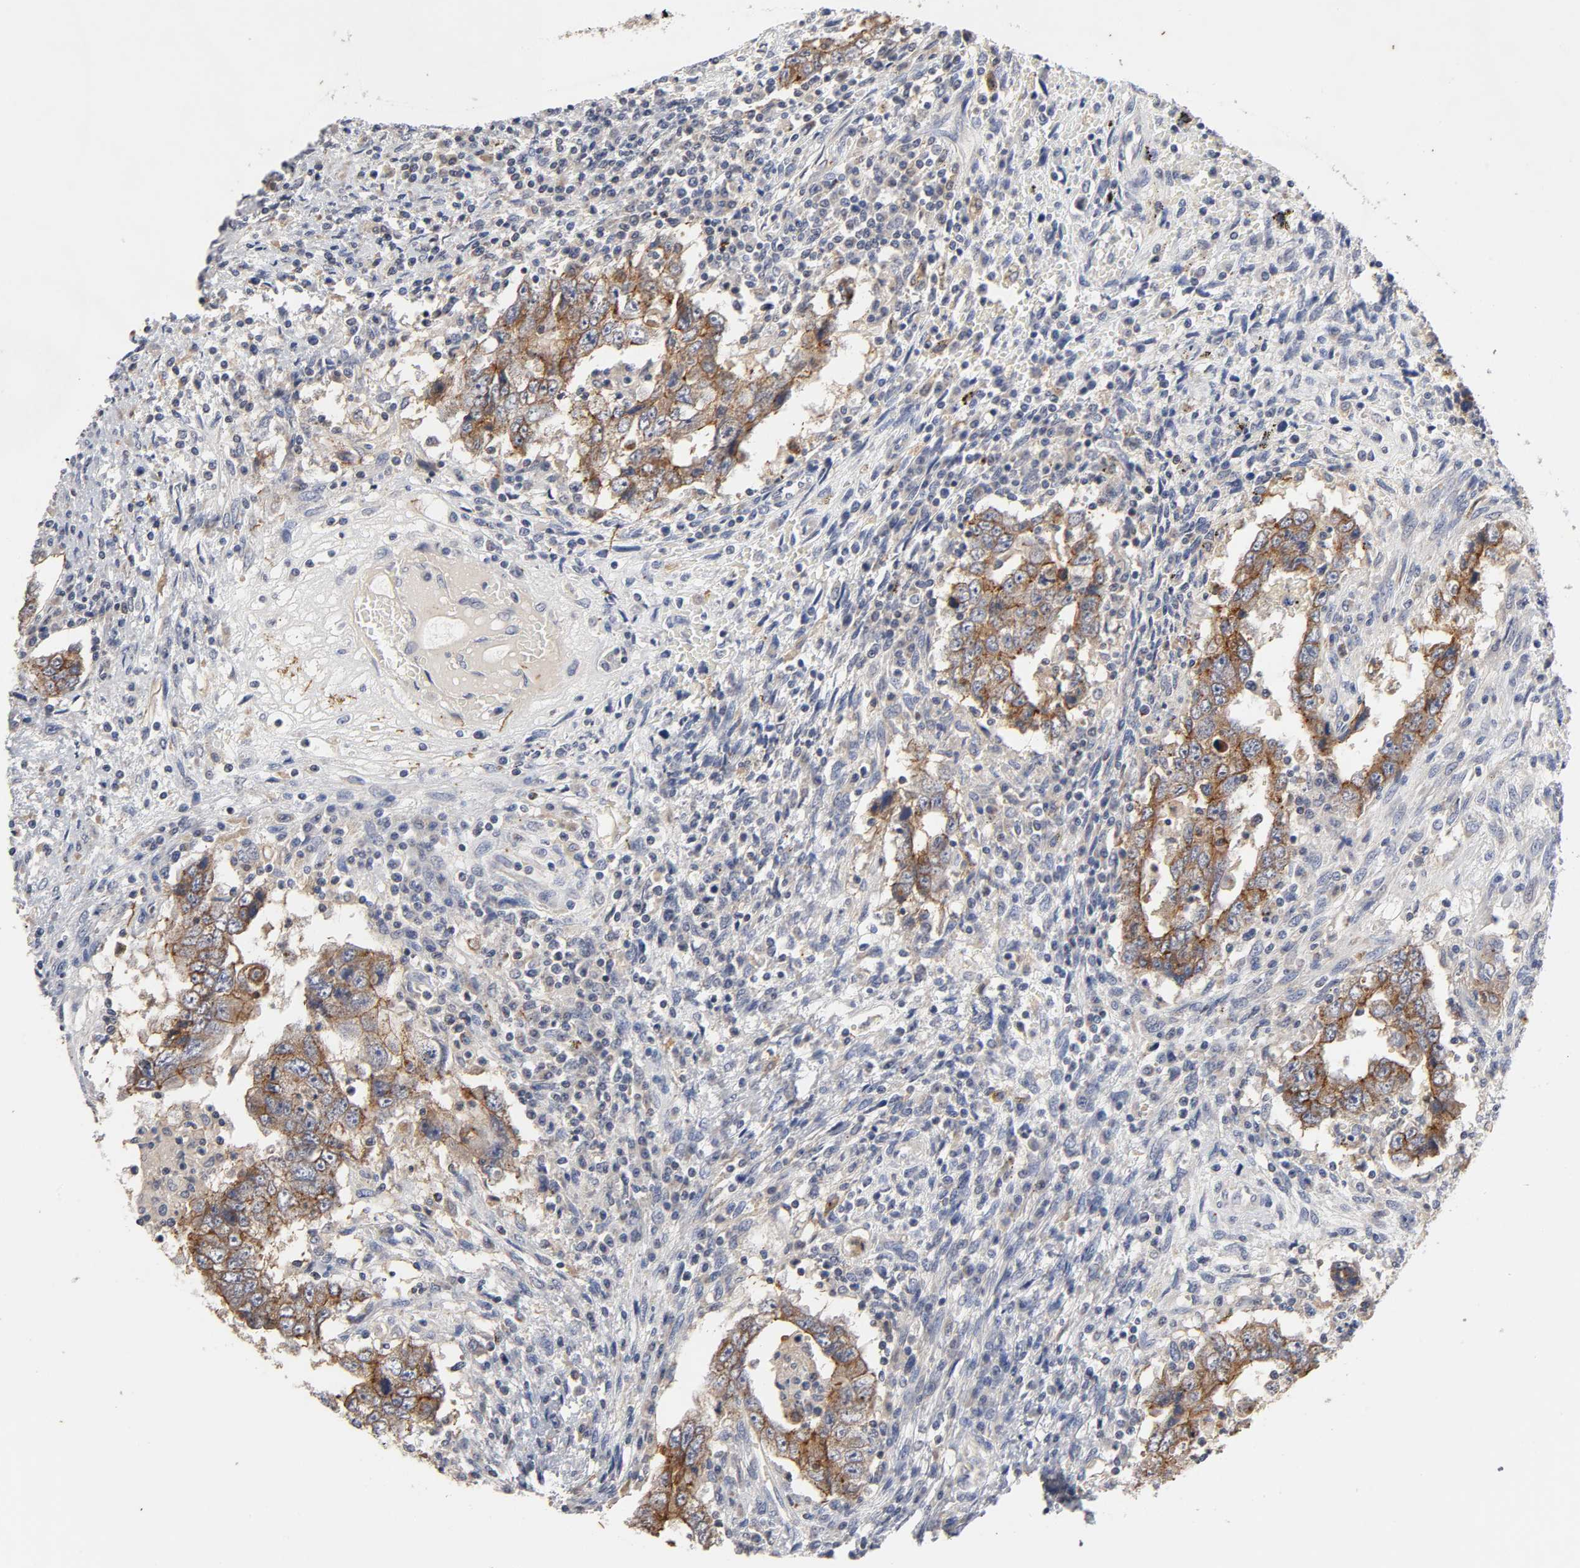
{"staining": {"intensity": "strong", "quantity": ">75%", "location": "cytoplasmic/membranous"}, "tissue": "testis cancer", "cell_type": "Tumor cells", "image_type": "cancer", "snomed": [{"axis": "morphology", "description": "Carcinoma, Embryonal, NOS"}, {"axis": "topography", "description": "Testis"}], "caption": "Protein analysis of embryonal carcinoma (testis) tissue reveals strong cytoplasmic/membranous positivity in approximately >75% of tumor cells.", "gene": "CXADR", "patient": {"sex": "male", "age": 26}}